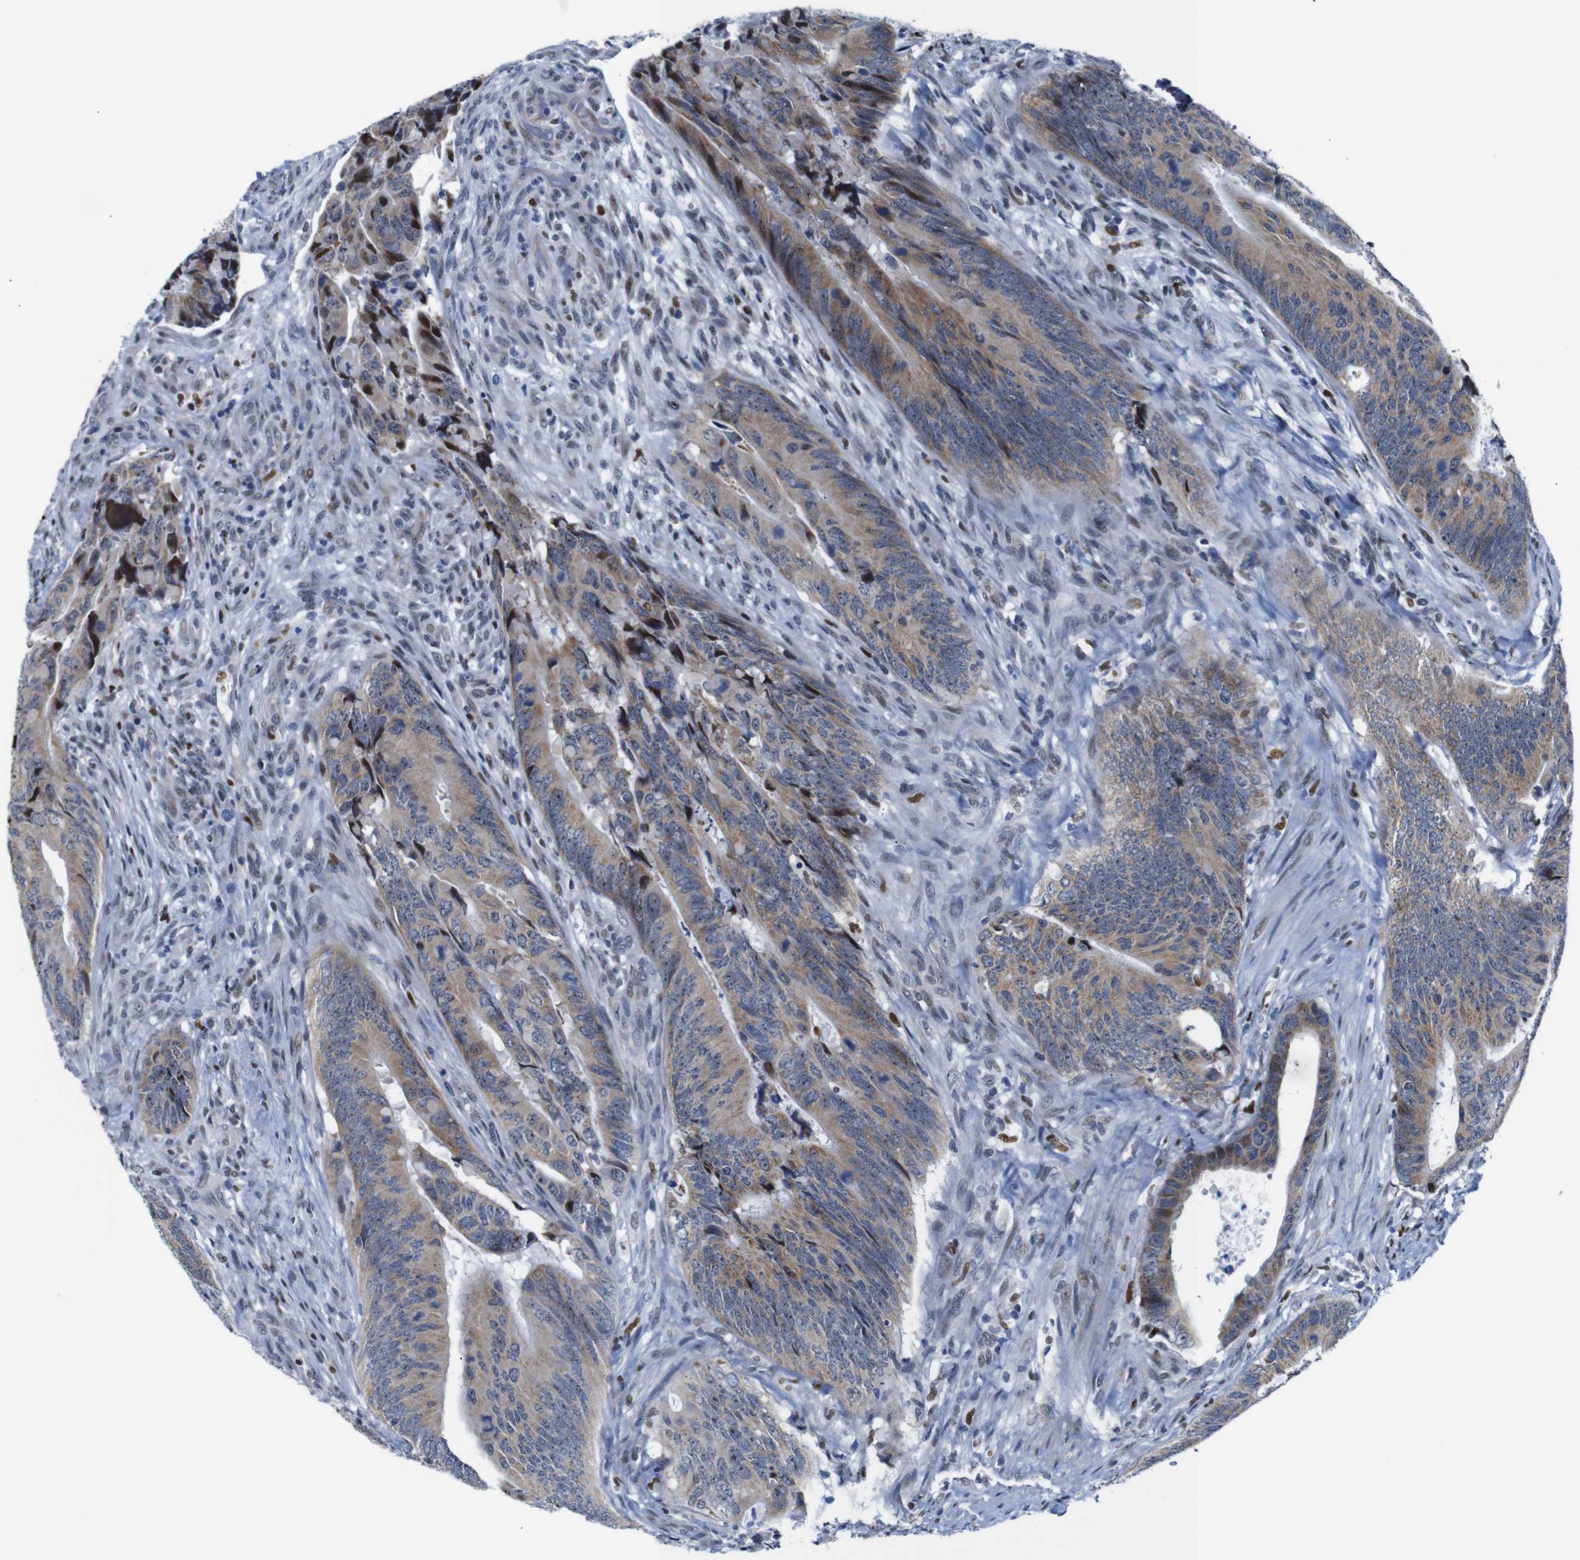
{"staining": {"intensity": "moderate", "quantity": ">75%", "location": "cytoplasmic/membranous,nuclear"}, "tissue": "colorectal cancer", "cell_type": "Tumor cells", "image_type": "cancer", "snomed": [{"axis": "morphology", "description": "Normal tissue, NOS"}, {"axis": "morphology", "description": "Adenocarcinoma, NOS"}, {"axis": "topography", "description": "Colon"}], "caption": "This is a photomicrograph of immunohistochemistry (IHC) staining of colorectal cancer, which shows moderate expression in the cytoplasmic/membranous and nuclear of tumor cells.", "gene": "GATA6", "patient": {"sex": "male", "age": 56}}